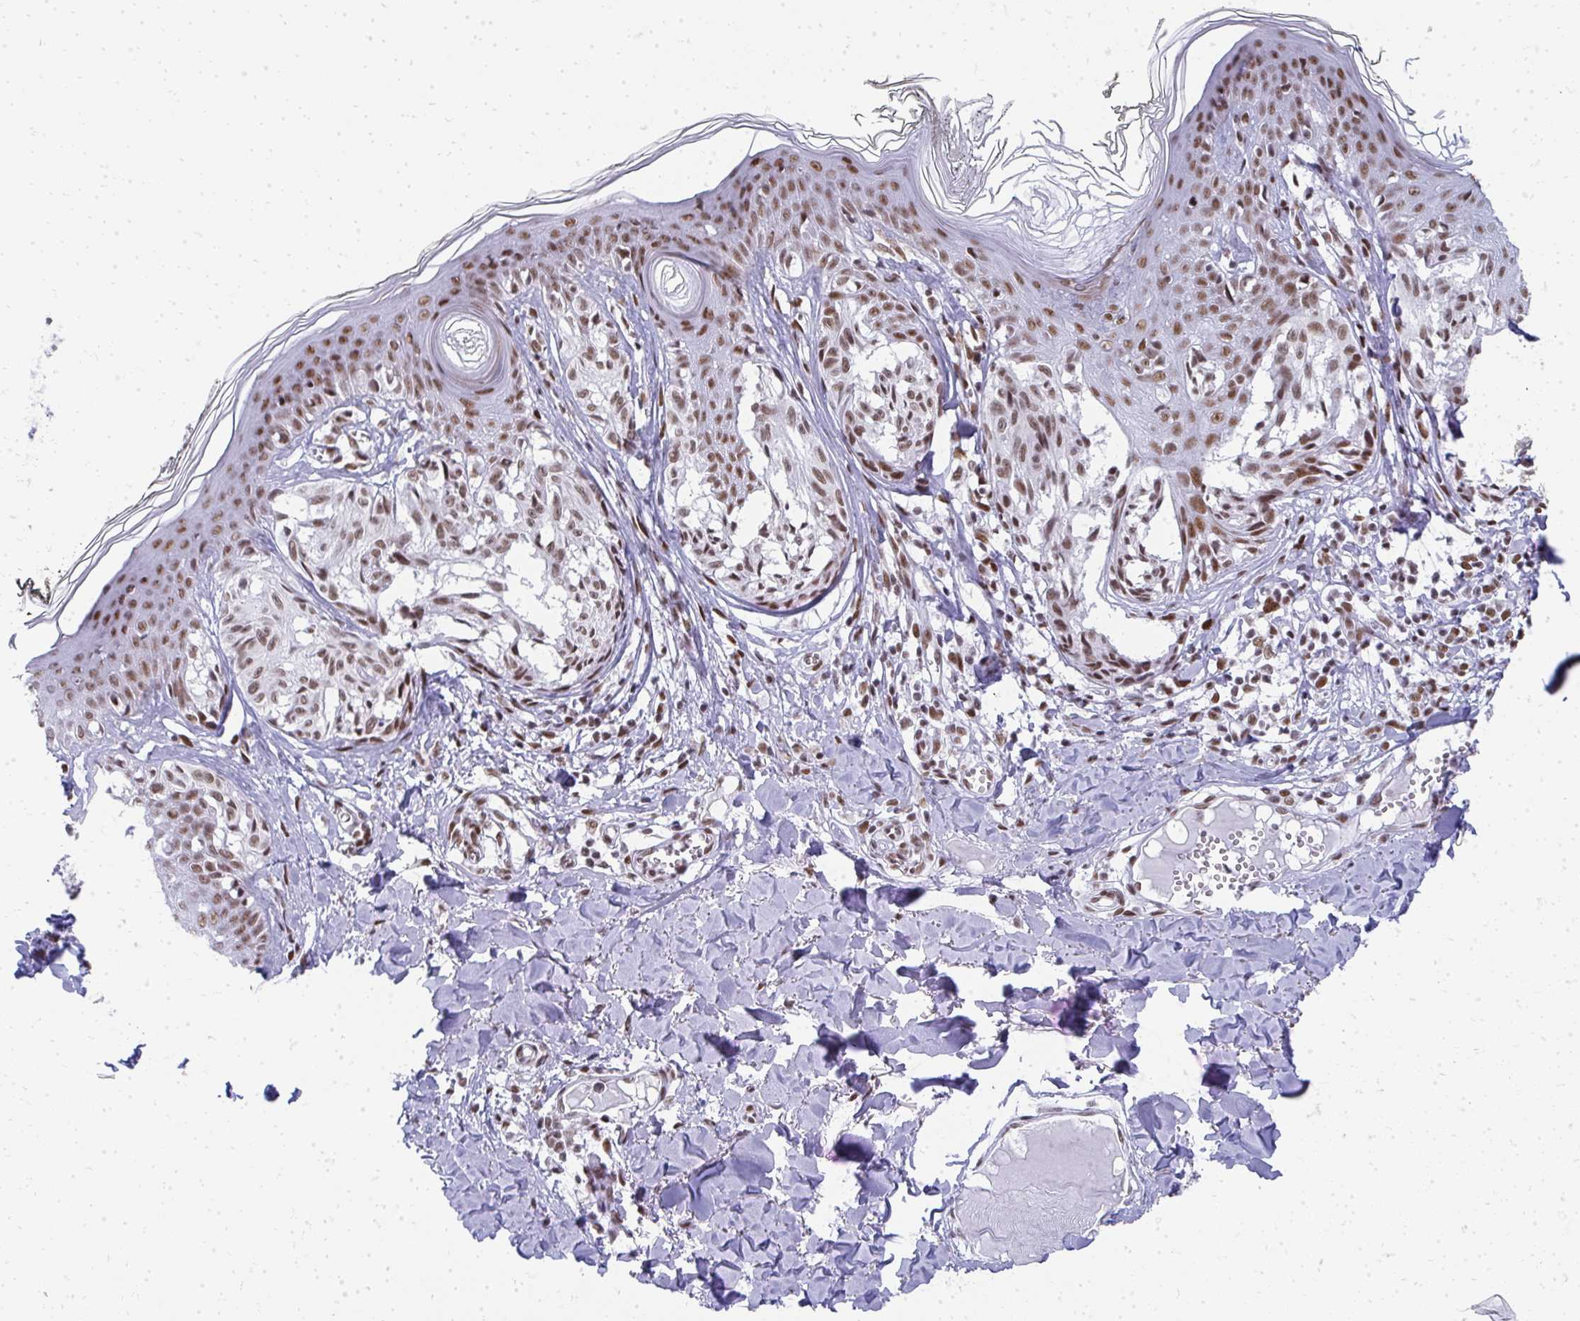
{"staining": {"intensity": "moderate", "quantity": ">75%", "location": "nuclear"}, "tissue": "melanoma", "cell_type": "Tumor cells", "image_type": "cancer", "snomed": [{"axis": "morphology", "description": "Malignant melanoma, NOS"}, {"axis": "topography", "description": "Skin"}], "caption": "Human malignant melanoma stained with a brown dye demonstrates moderate nuclear positive positivity in about >75% of tumor cells.", "gene": "CREBBP", "patient": {"sex": "female", "age": 43}}